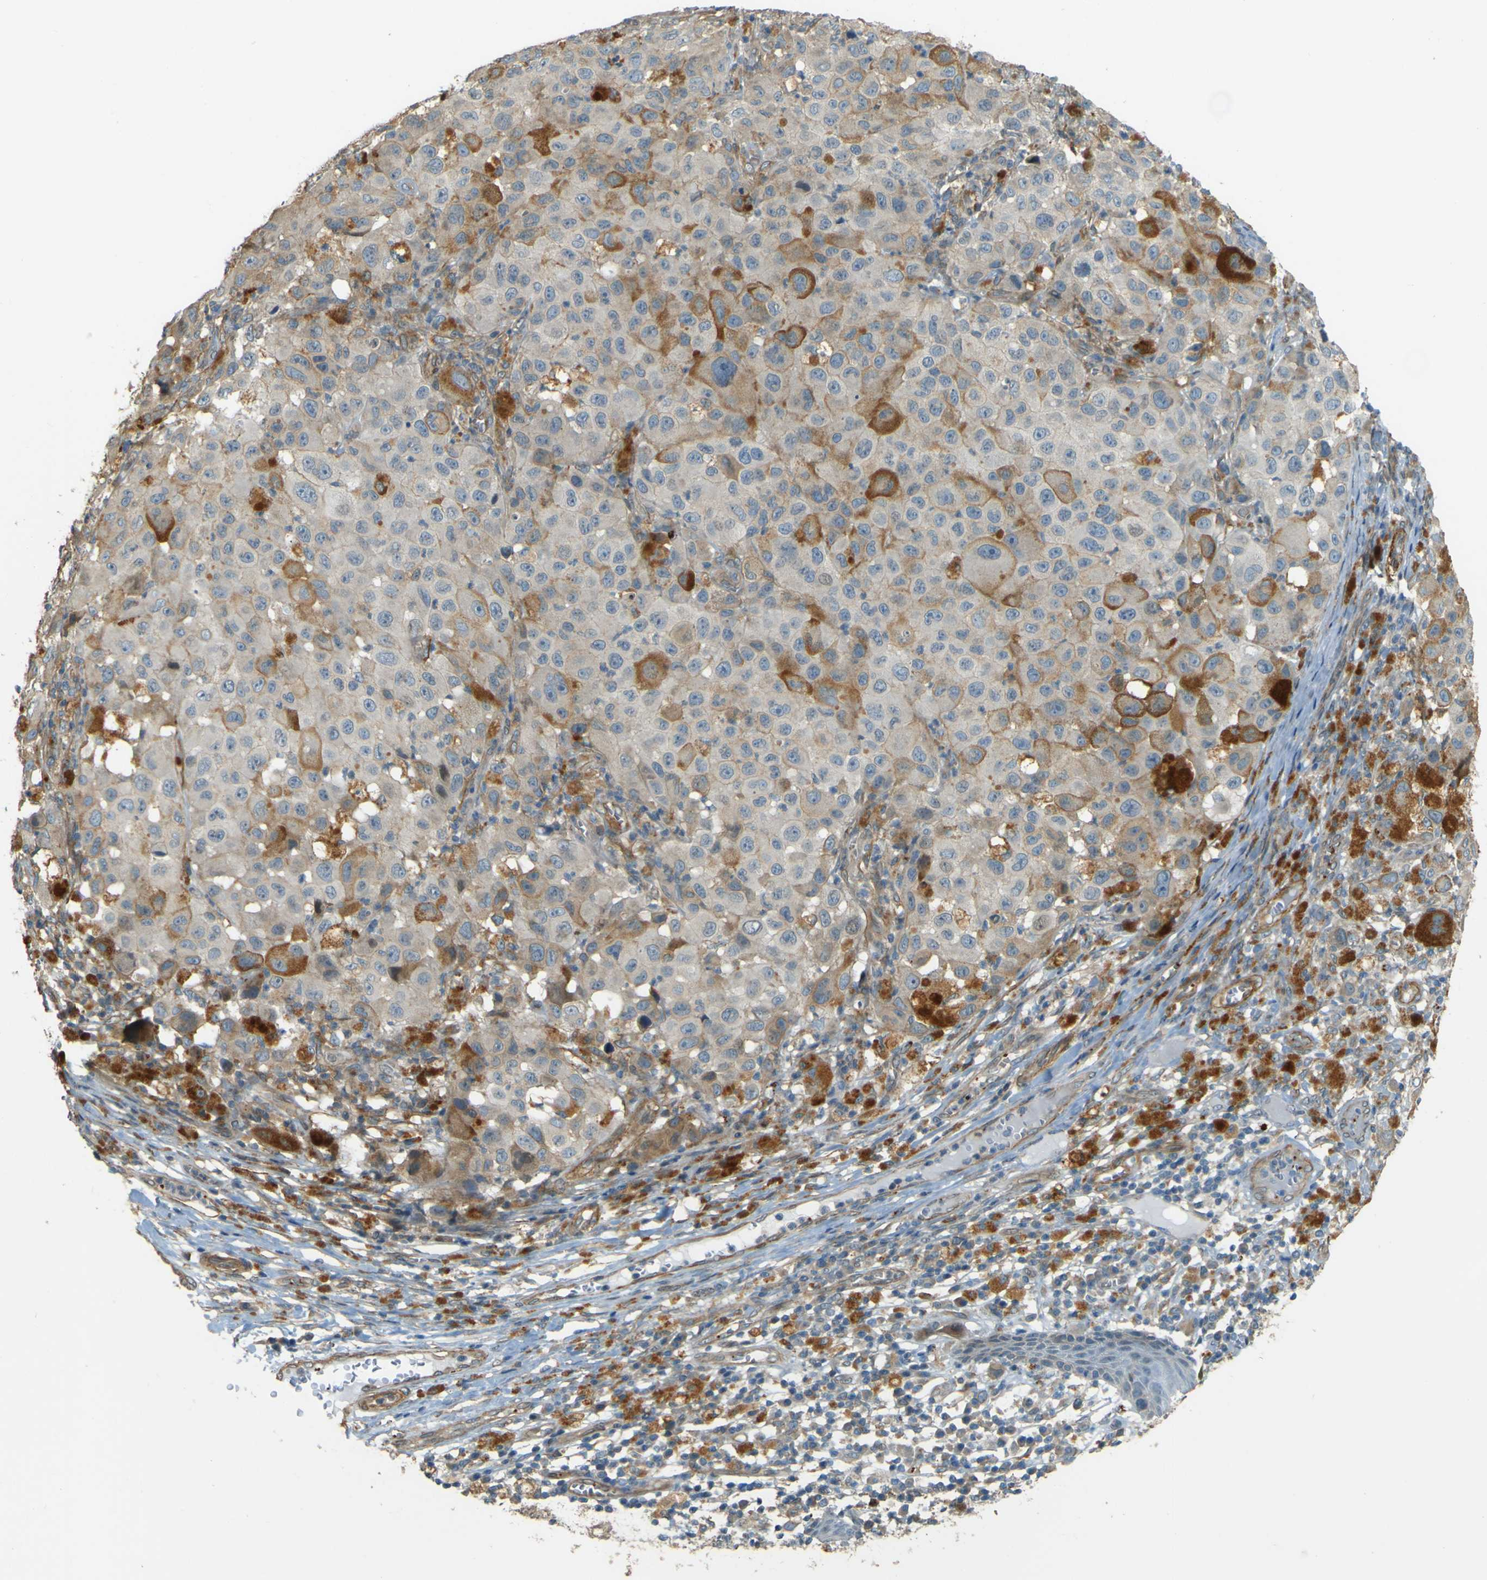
{"staining": {"intensity": "moderate", "quantity": "<25%", "location": "cytoplasmic/membranous"}, "tissue": "melanoma", "cell_type": "Tumor cells", "image_type": "cancer", "snomed": [{"axis": "morphology", "description": "Malignant melanoma, NOS"}, {"axis": "topography", "description": "Skin"}], "caption": "Immunohistochemistry (IHC) (DAB) staining of malignant melanoma shows moderate cytoplasmic/membranous protein staining in approximately <25% of tumor cells. (brown staining indicates protein expression, while blue staining denotes nuclei).", "gene": "NEXN", "patient": {"sex": "male", "age": 96}}